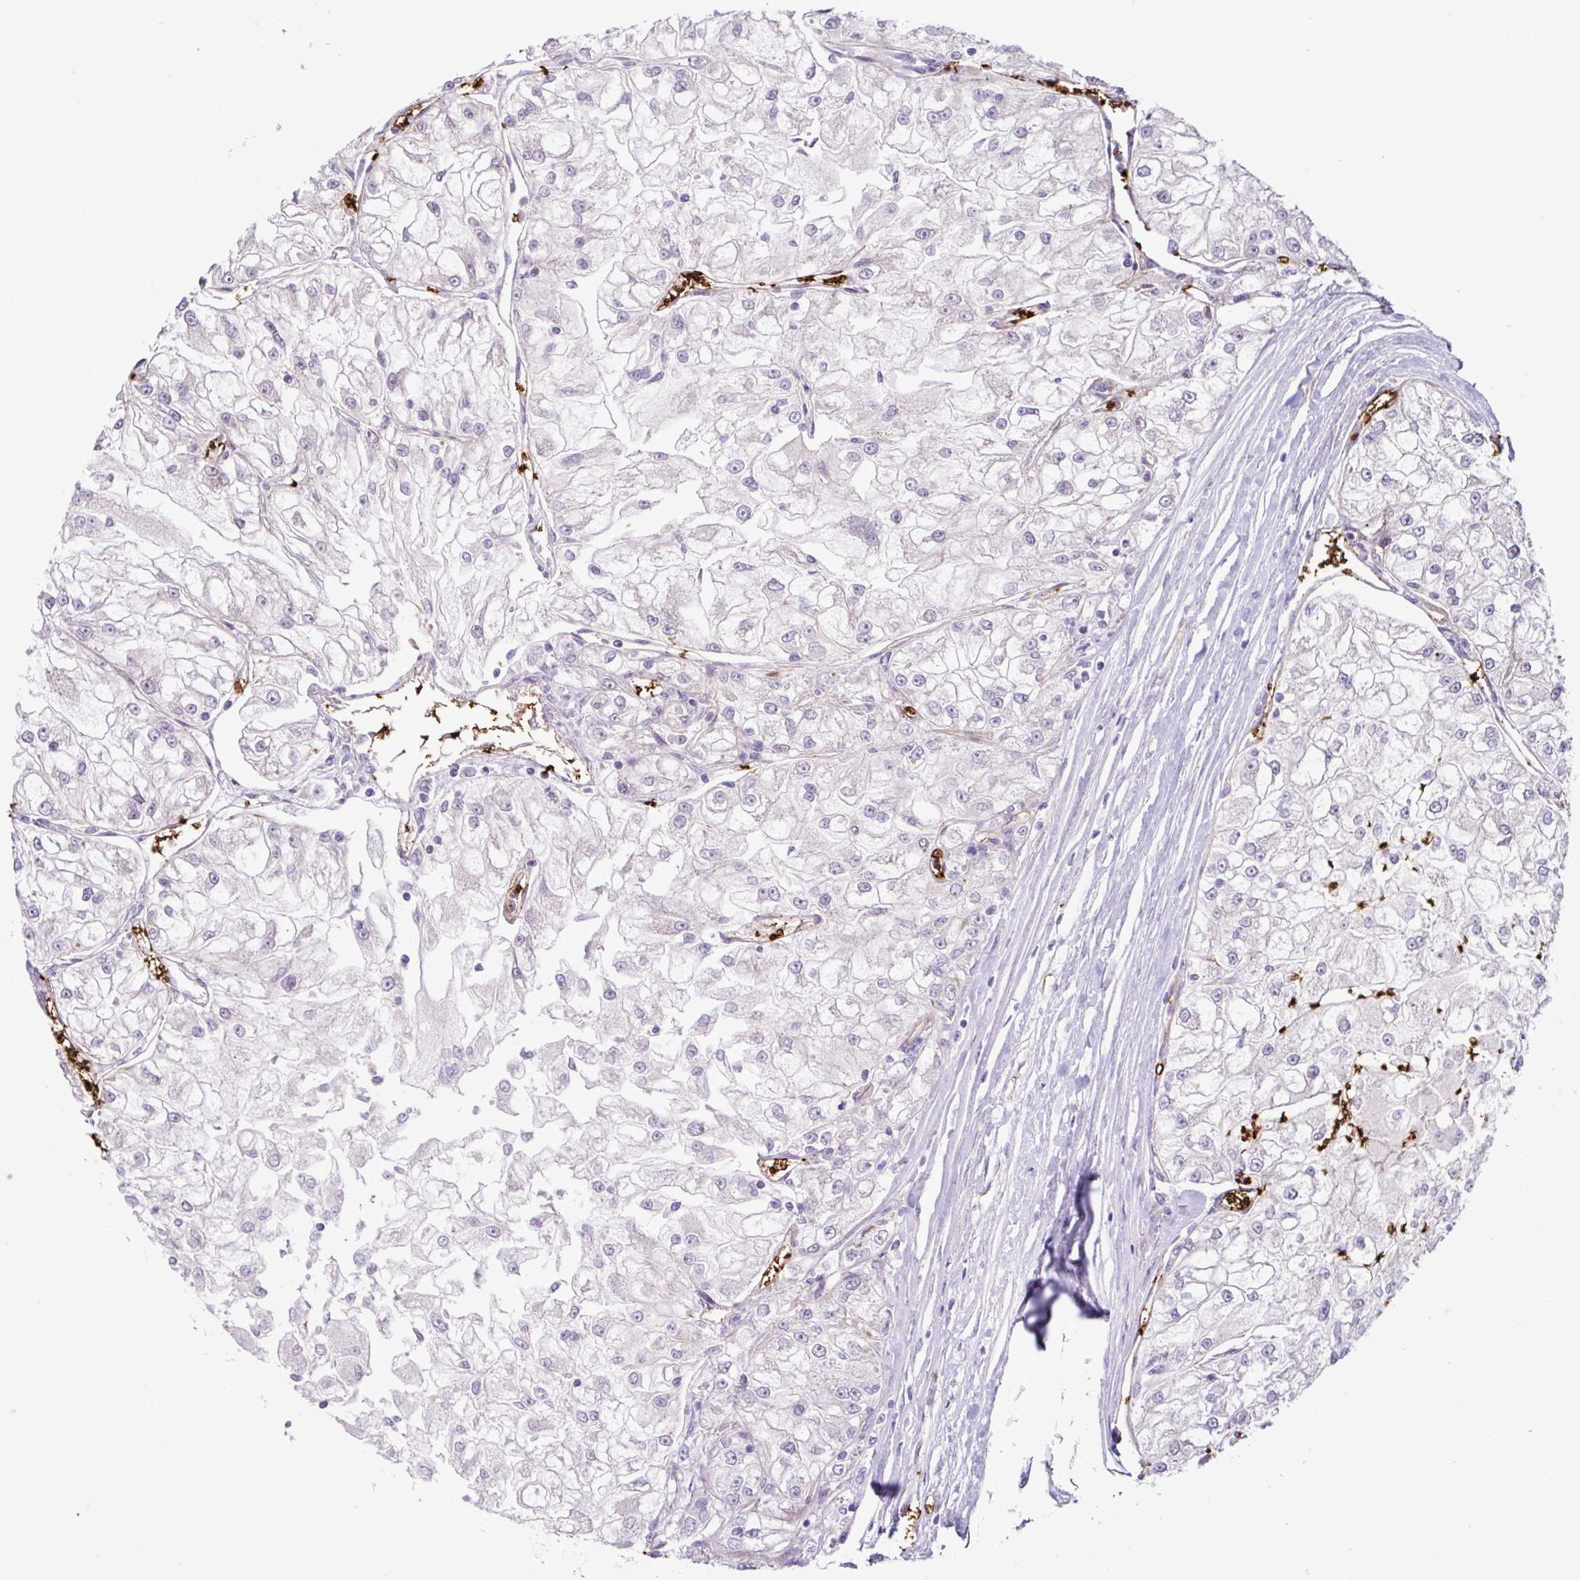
{"staining": {"intensity": "negative", "quantity": "none", "location": "none"}, "tissue": "renal cancer", "cell_type": "Tumor cells", "image_type": "cancer", "snomed": [{"axis": "morphology", "description": "Adenocarcinoma, NOS"}, {"axis": "topography", "description": "Kidney"}], "caption": "This is a image of immunohistochemistry (IHC) staining of renal cancer, which shows no positivity in tumor cells.", "gene": "RAD21L1", "patient": {"sex": "female", "age": 72}}